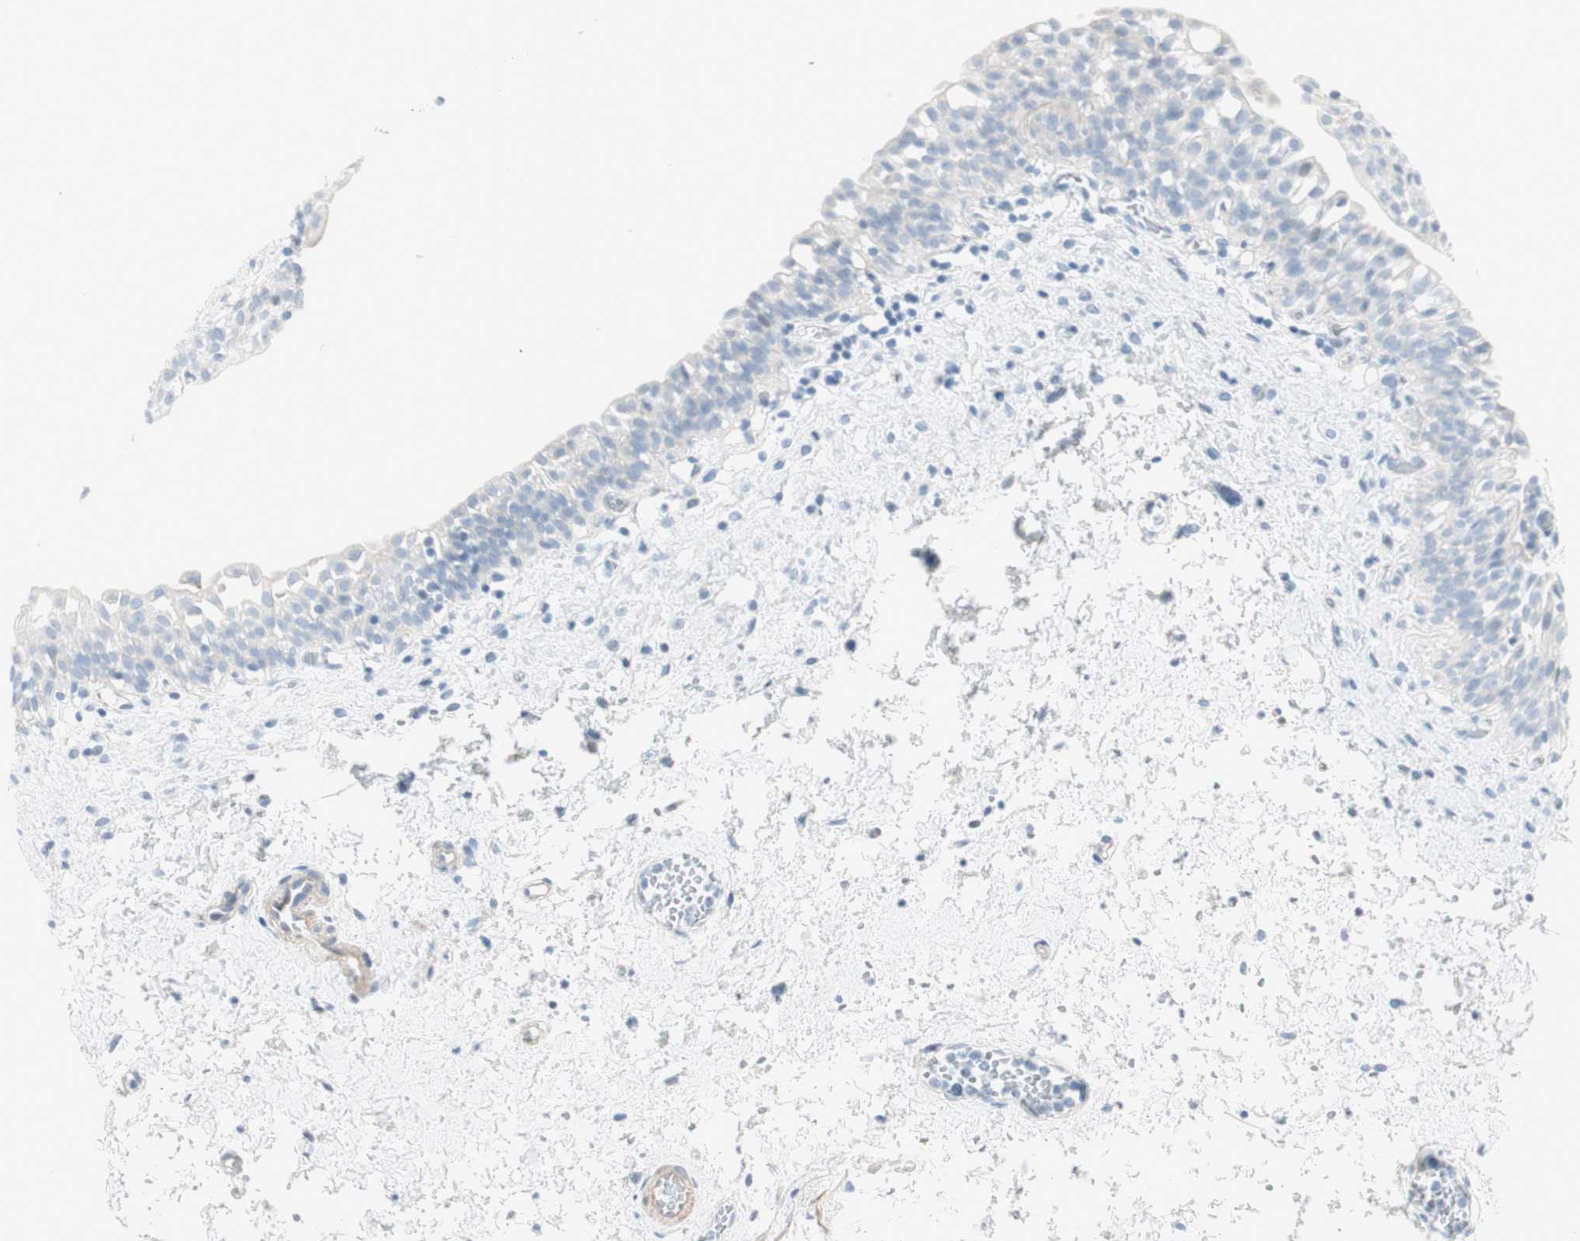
{"staining": {"intensity": "negative", "quantity": "none", "location": "none"}, "tissue": "urinary bladder", "cell_type": "Urothelial cells", "image_type": "normal", "snomed": [{"axis": "morphology", "description": "Normal tissue, NOS"}, {"axis": "topography", "description": "Urinary bladder"}], "caption": "Urinary bladder was stained to show a protein in brown. There is no significant expression in urothelial cells. (Stains: DAB immunohistochemistry with hematoxylin counter stain, Microscopy: brightfield microscopy at high magnification).", "gene": "CDHR5", "patient": {"sex": "male", "age": 55}}